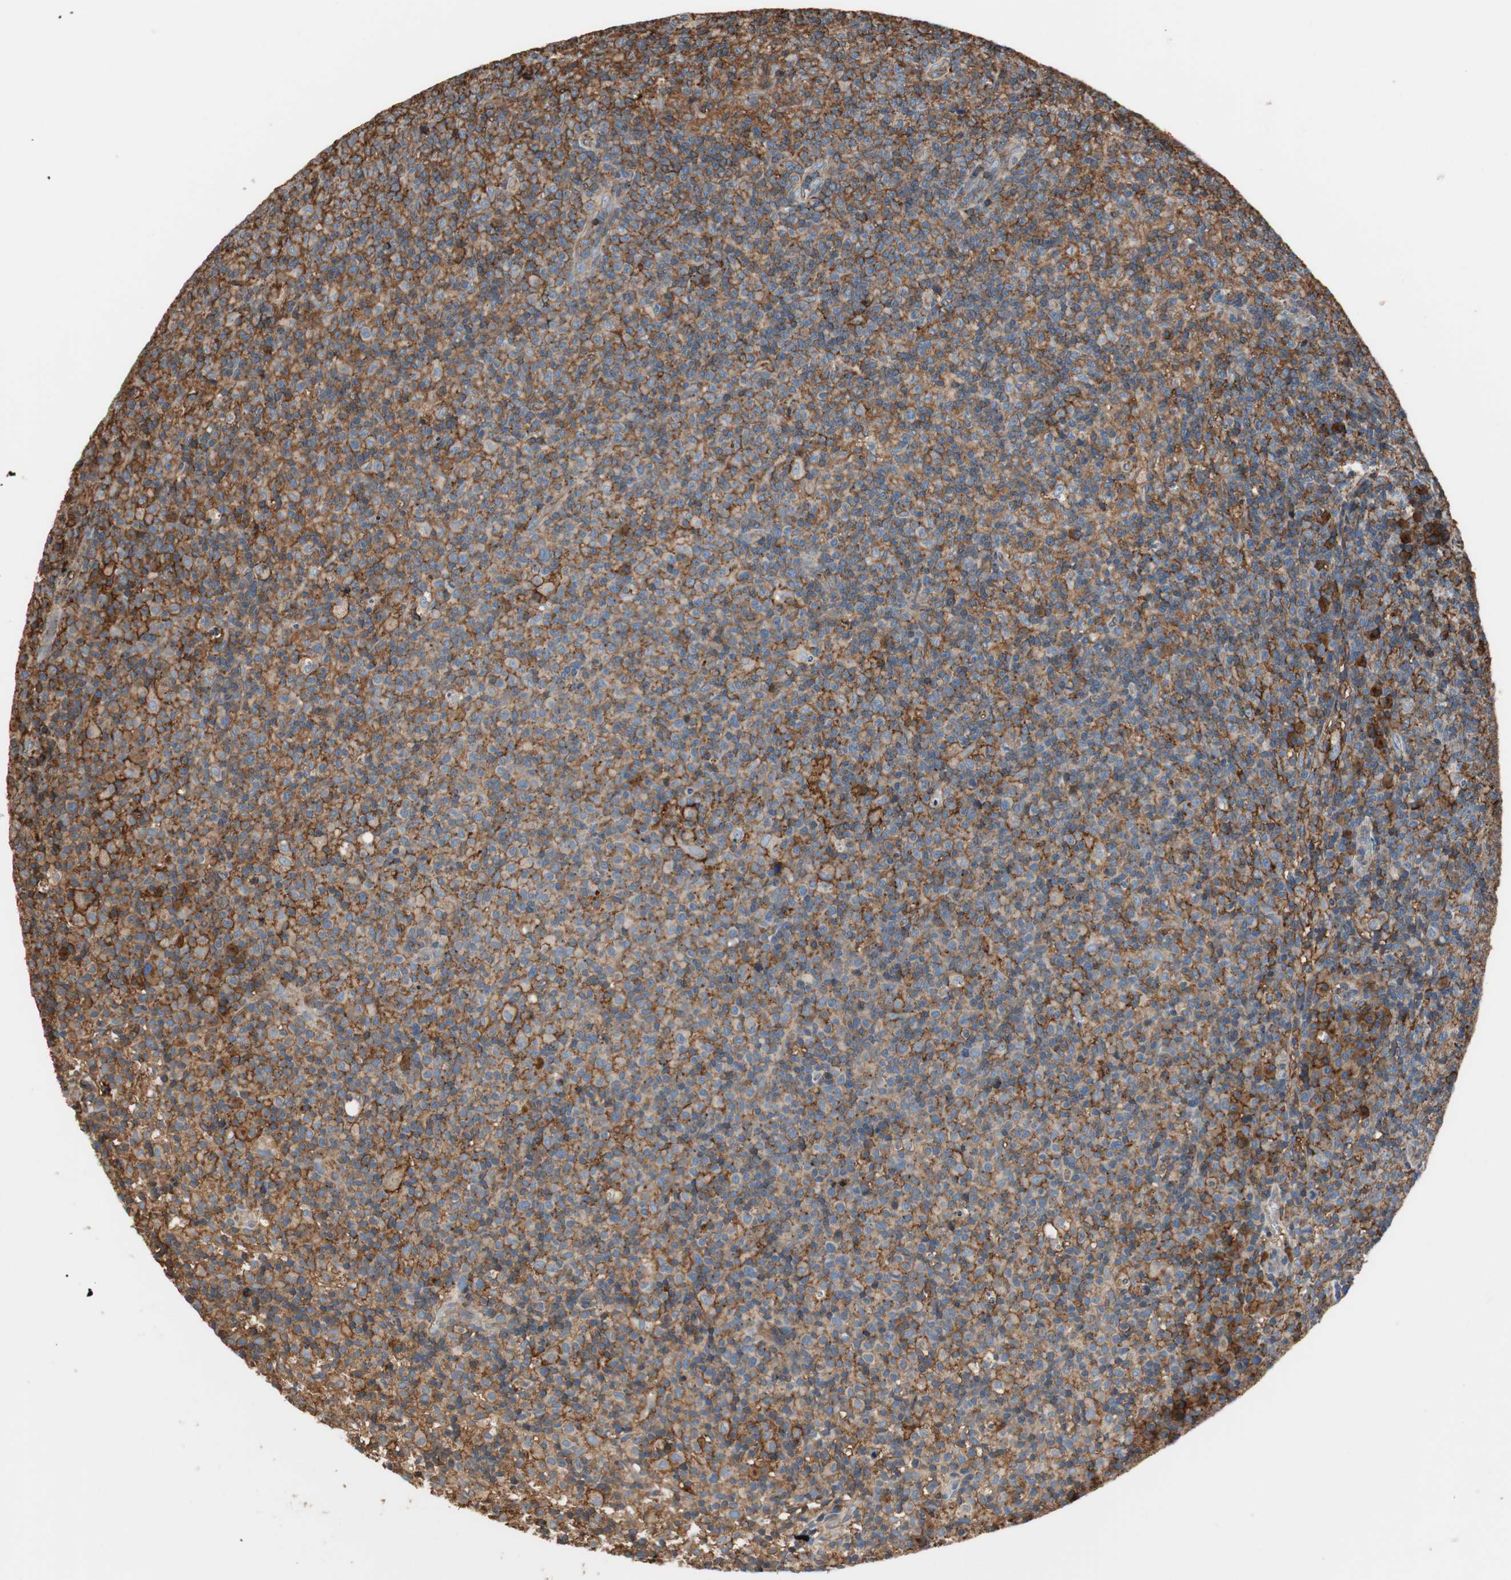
{"staining": {"intensity": "moderate", "quantity": ">75%", "location": "cytoplasmic/membranous"}, "tissue": "lymph node", "cell_type": "Germinal center cells", "image_type": "normal", "snomed": [{"axis": "morphology", "description": "Normal tissue, NOS"}, {"axis": "morphology", "description": "Inflammation, NOS"}, {"axis": "topography", "description": "Lymph node"}], "caption": "A medium amount of moderate cytoplasmic/membranous expression is seen in approximately >75% of germinal center cells in normal lymph node.", "gene": "IL1RL1", "patient": {"sex": "male", "age": 55}}